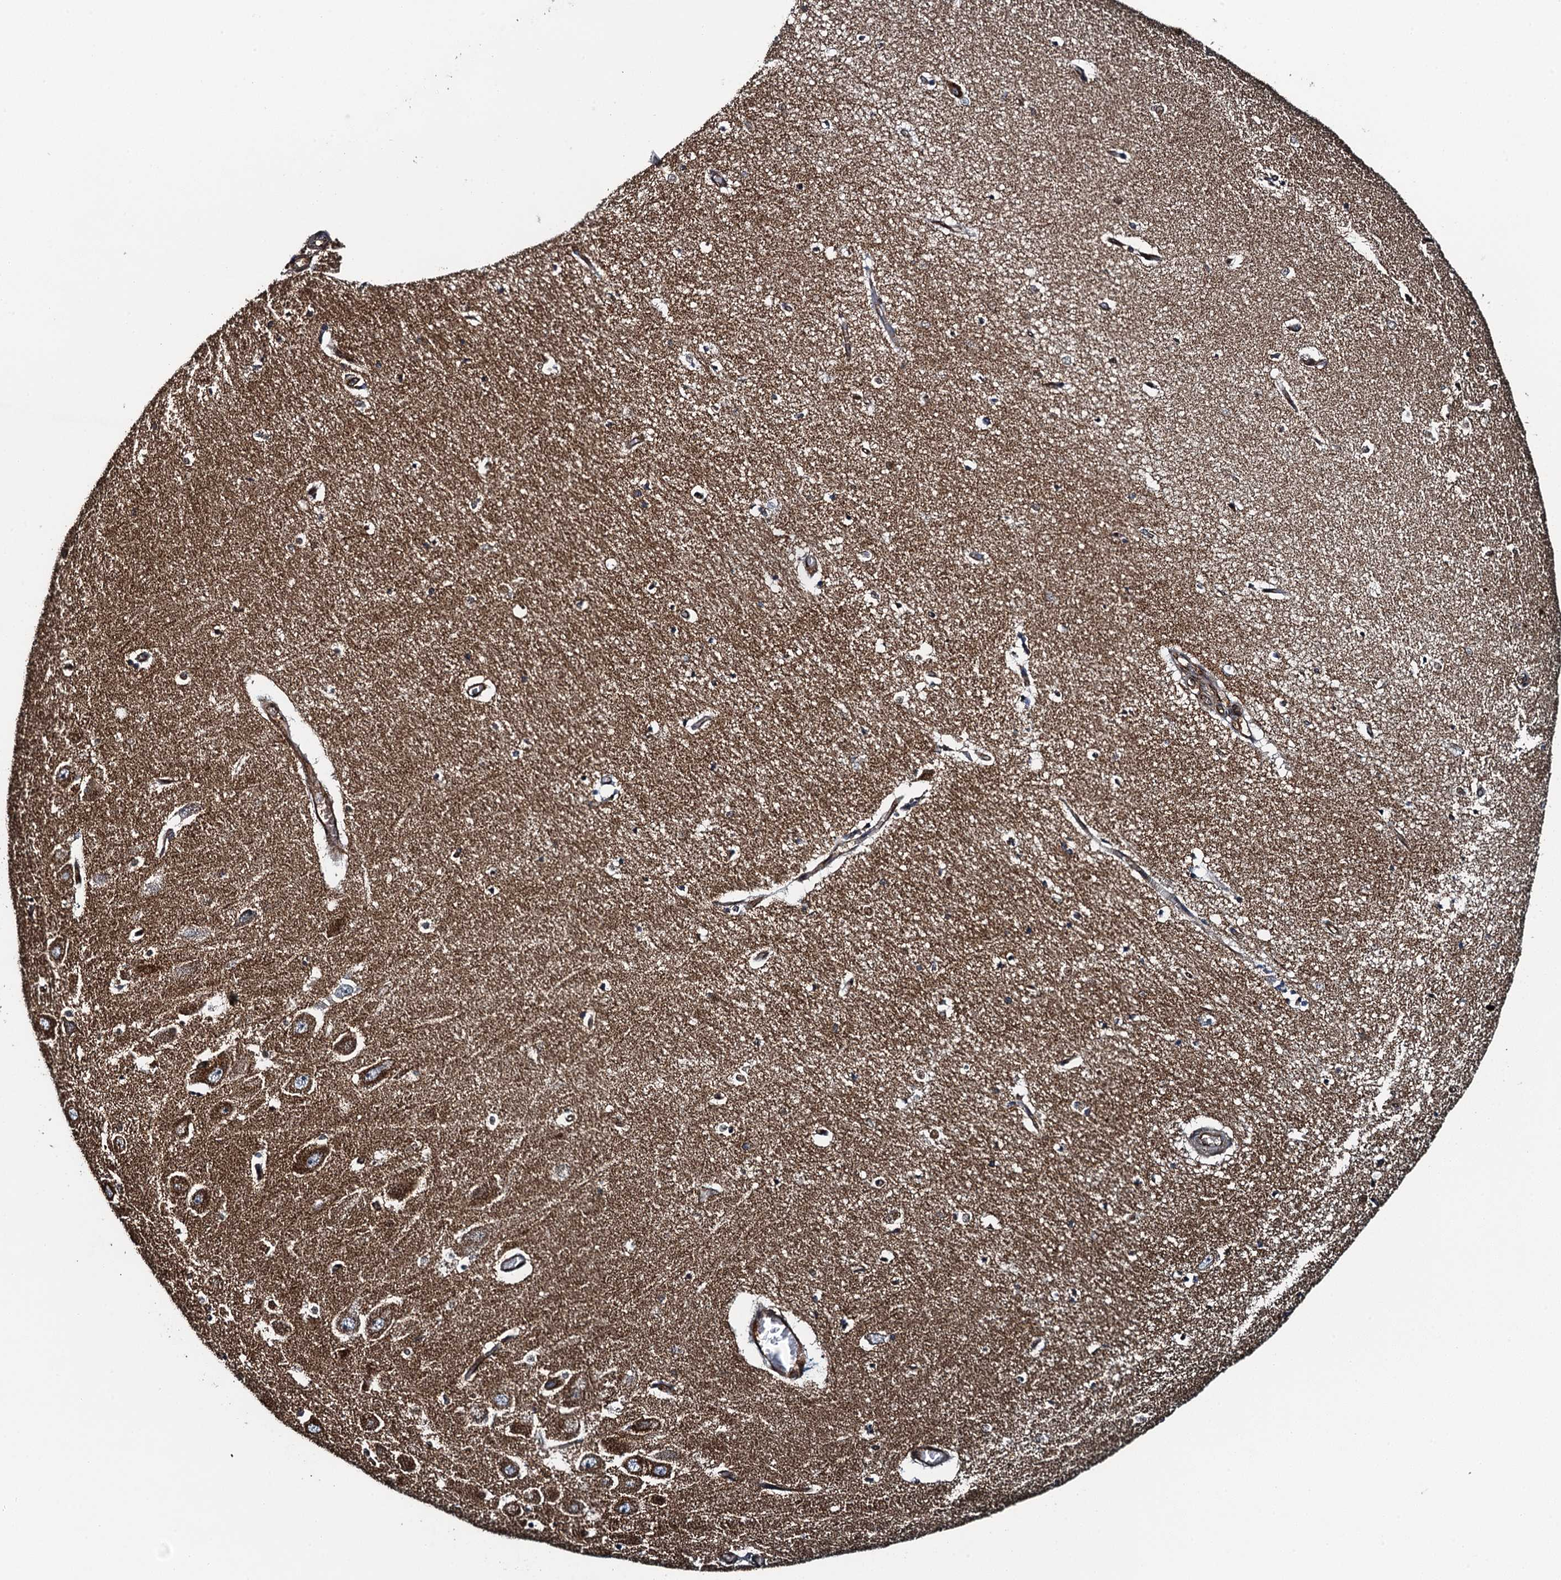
{"staining": {"intensity": "moderate", "quantity": "25%-75%", "location": "cytoplasmic/membranous"}, "tissue": "hippocampus", "cell_type": "Glial cells", "image_type": "normal", "snomed": [{"axis": "morphology", "description": "Normal tissue, NOS"}, {"axis": "topography", "description": "Hippocampus"}], "caption": "Hippocampus was stained to show a protein in brown. There is medium levels of moderate cytoplasmic/membranous expression in approximately 25%-75% of glial cells. Using DAB (brown) and hematoxylin (blue) stains, captured at high magnification using brightfield microscopy.", "gene": "WHAMM", "patient": {"sex": "female", "age": 64}}